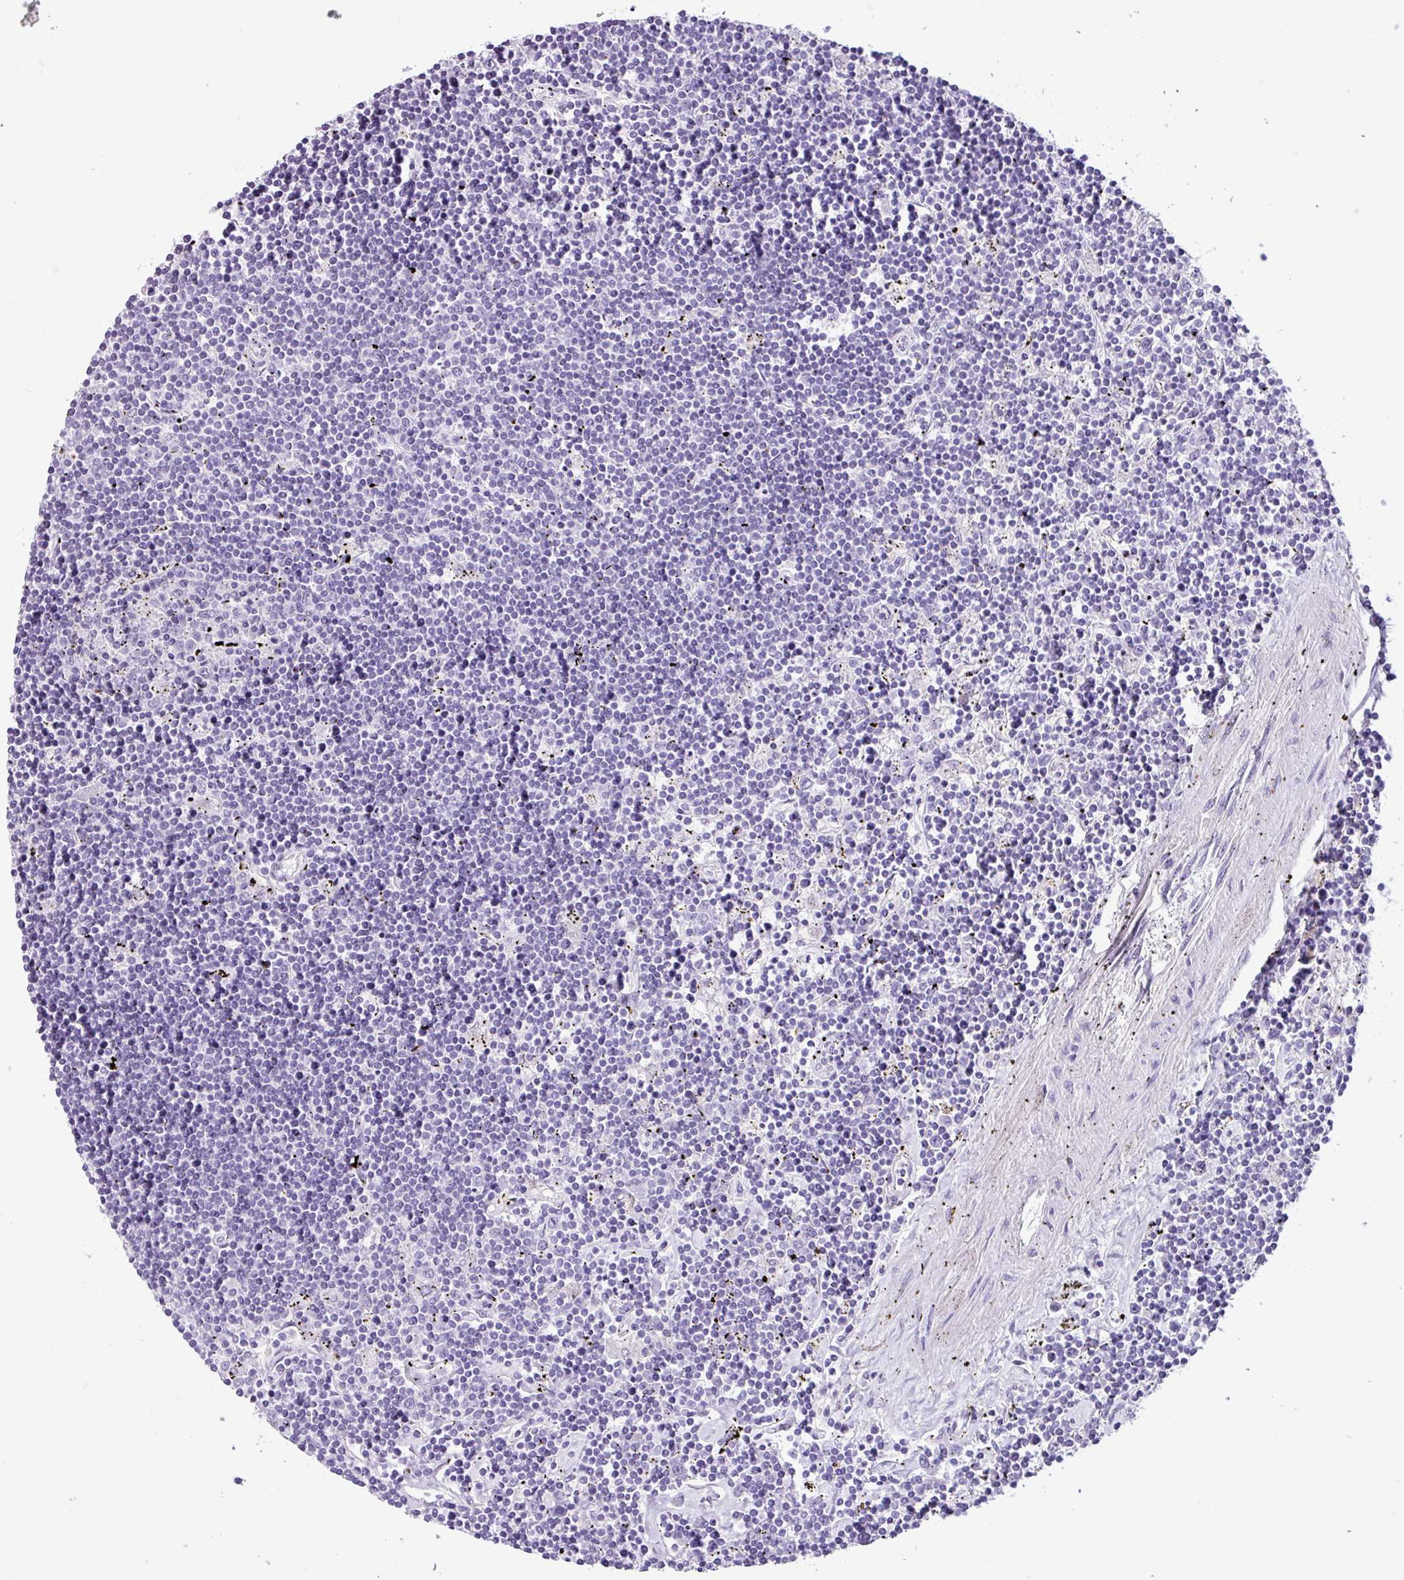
{"staining": {"intensity": "negative", "quantity": "none", "location": "none"}, "tissue": "lymphoma", "cell_type": "Tumor cells", "image_type": "cancer", "snomed": [{"axis": "morphology", "description": "Malignant lymphoma, non-Hodgkin's type, Low grade"}, {"axis": "topography", "description": "Spleen"}], "caption": "Immunohistochemistry of human lymphoma exhibits no expression in tumor cells.", "gene": "AGO3", "patient": {"sex": "male", "age": 76}}